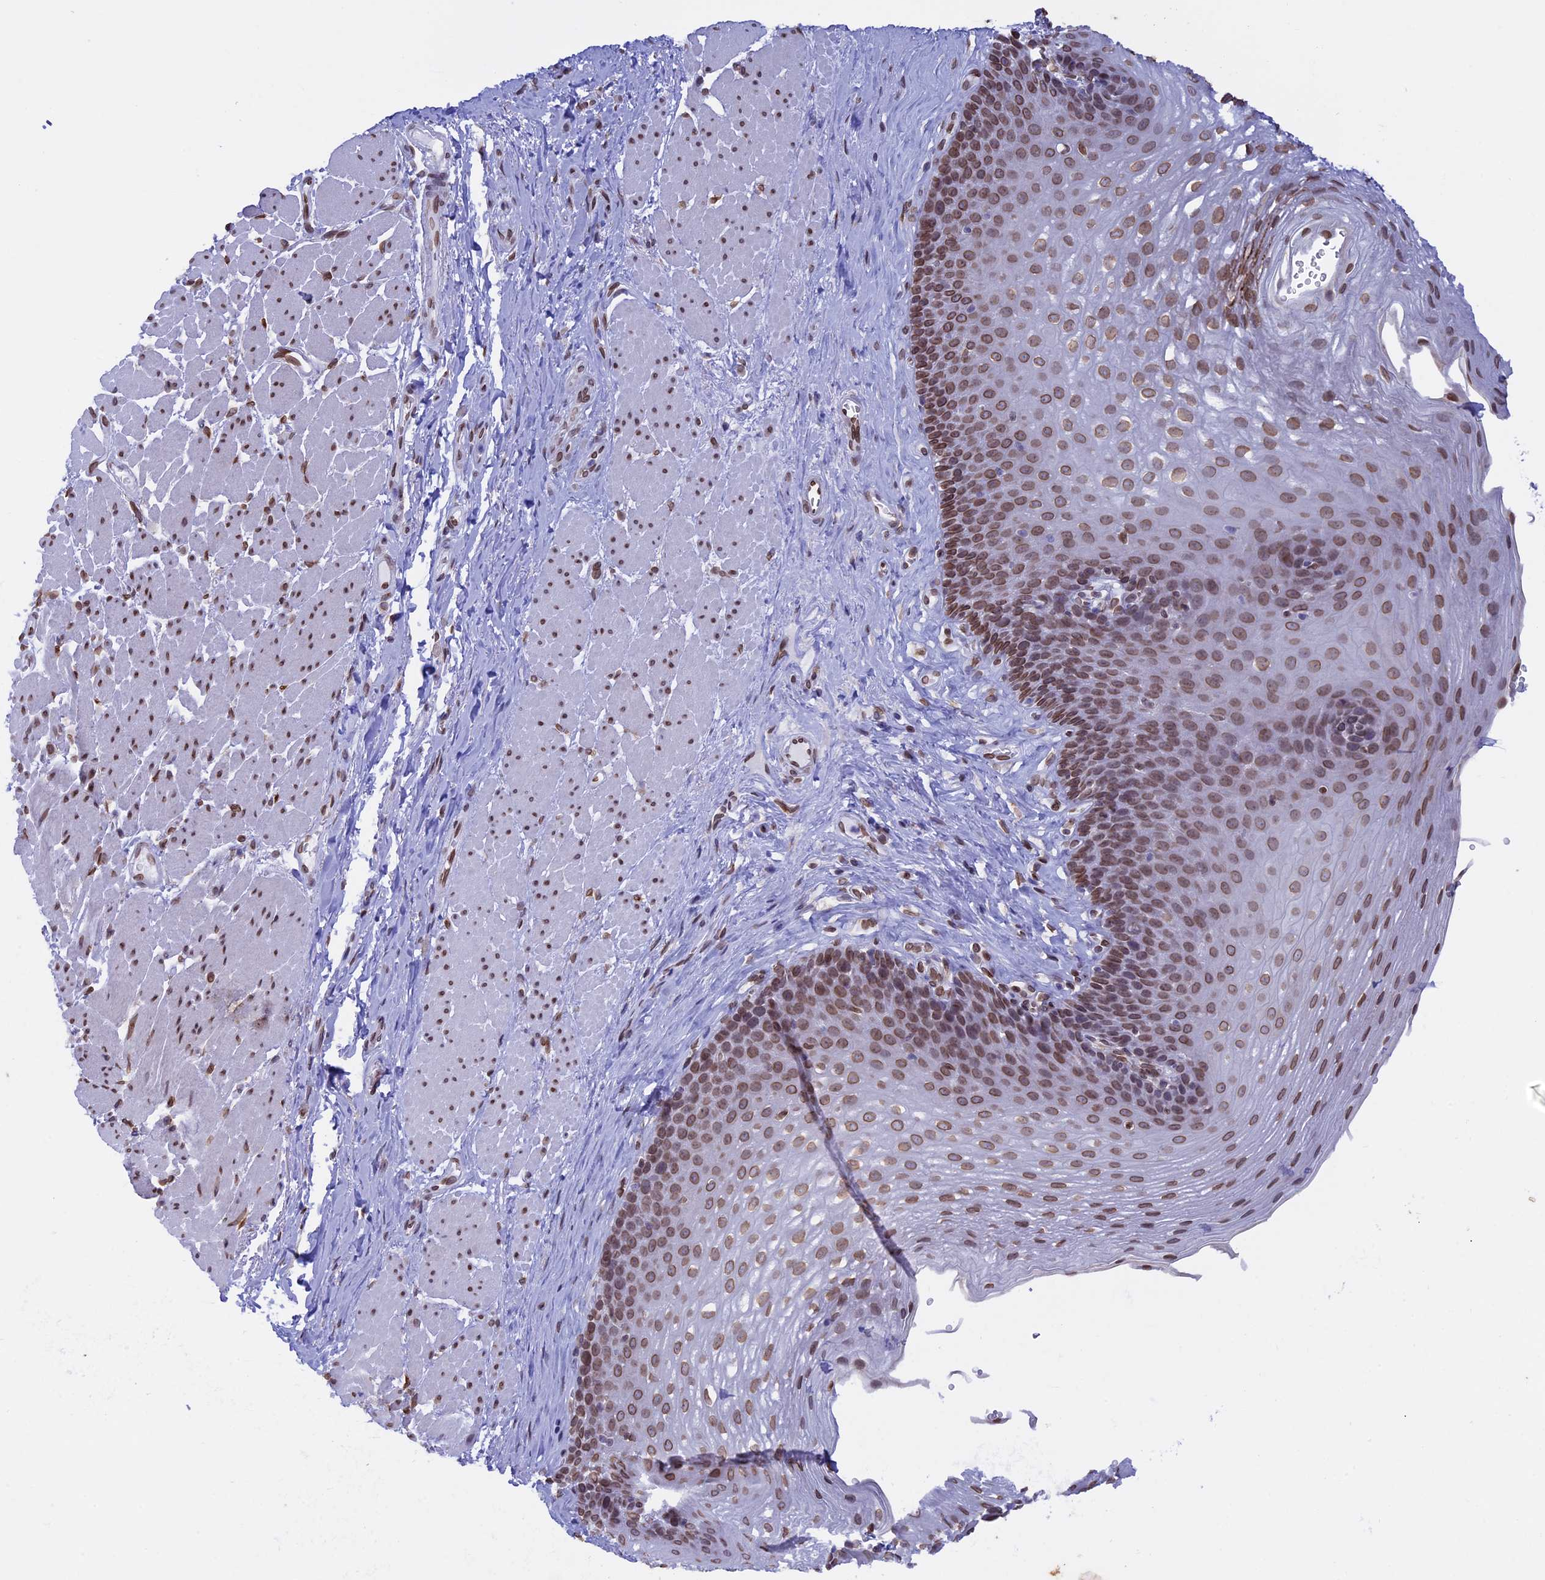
{"staining": {"intensity": "moderate", "quantity": ">75%", "location": "cytoplasmic/membranous,nuclear"}, "tissue": "esophagus", "cell_type": "Squamous epithelial cells", "image_type": "normal", "snomed": [{"axis": "morphology", "description": "Normal tissue, NOS"}, {"axis": "topography", "description": "Esophagus"}], "caption": "A medium amount of moderate cytoplasmic/membranous,nuclear staining is seen in approximately >75% of squamous epithelial cells in normal esophagus.", "gene": "TMPRSS7", "patient": {"sex": "female", "age": 66}}